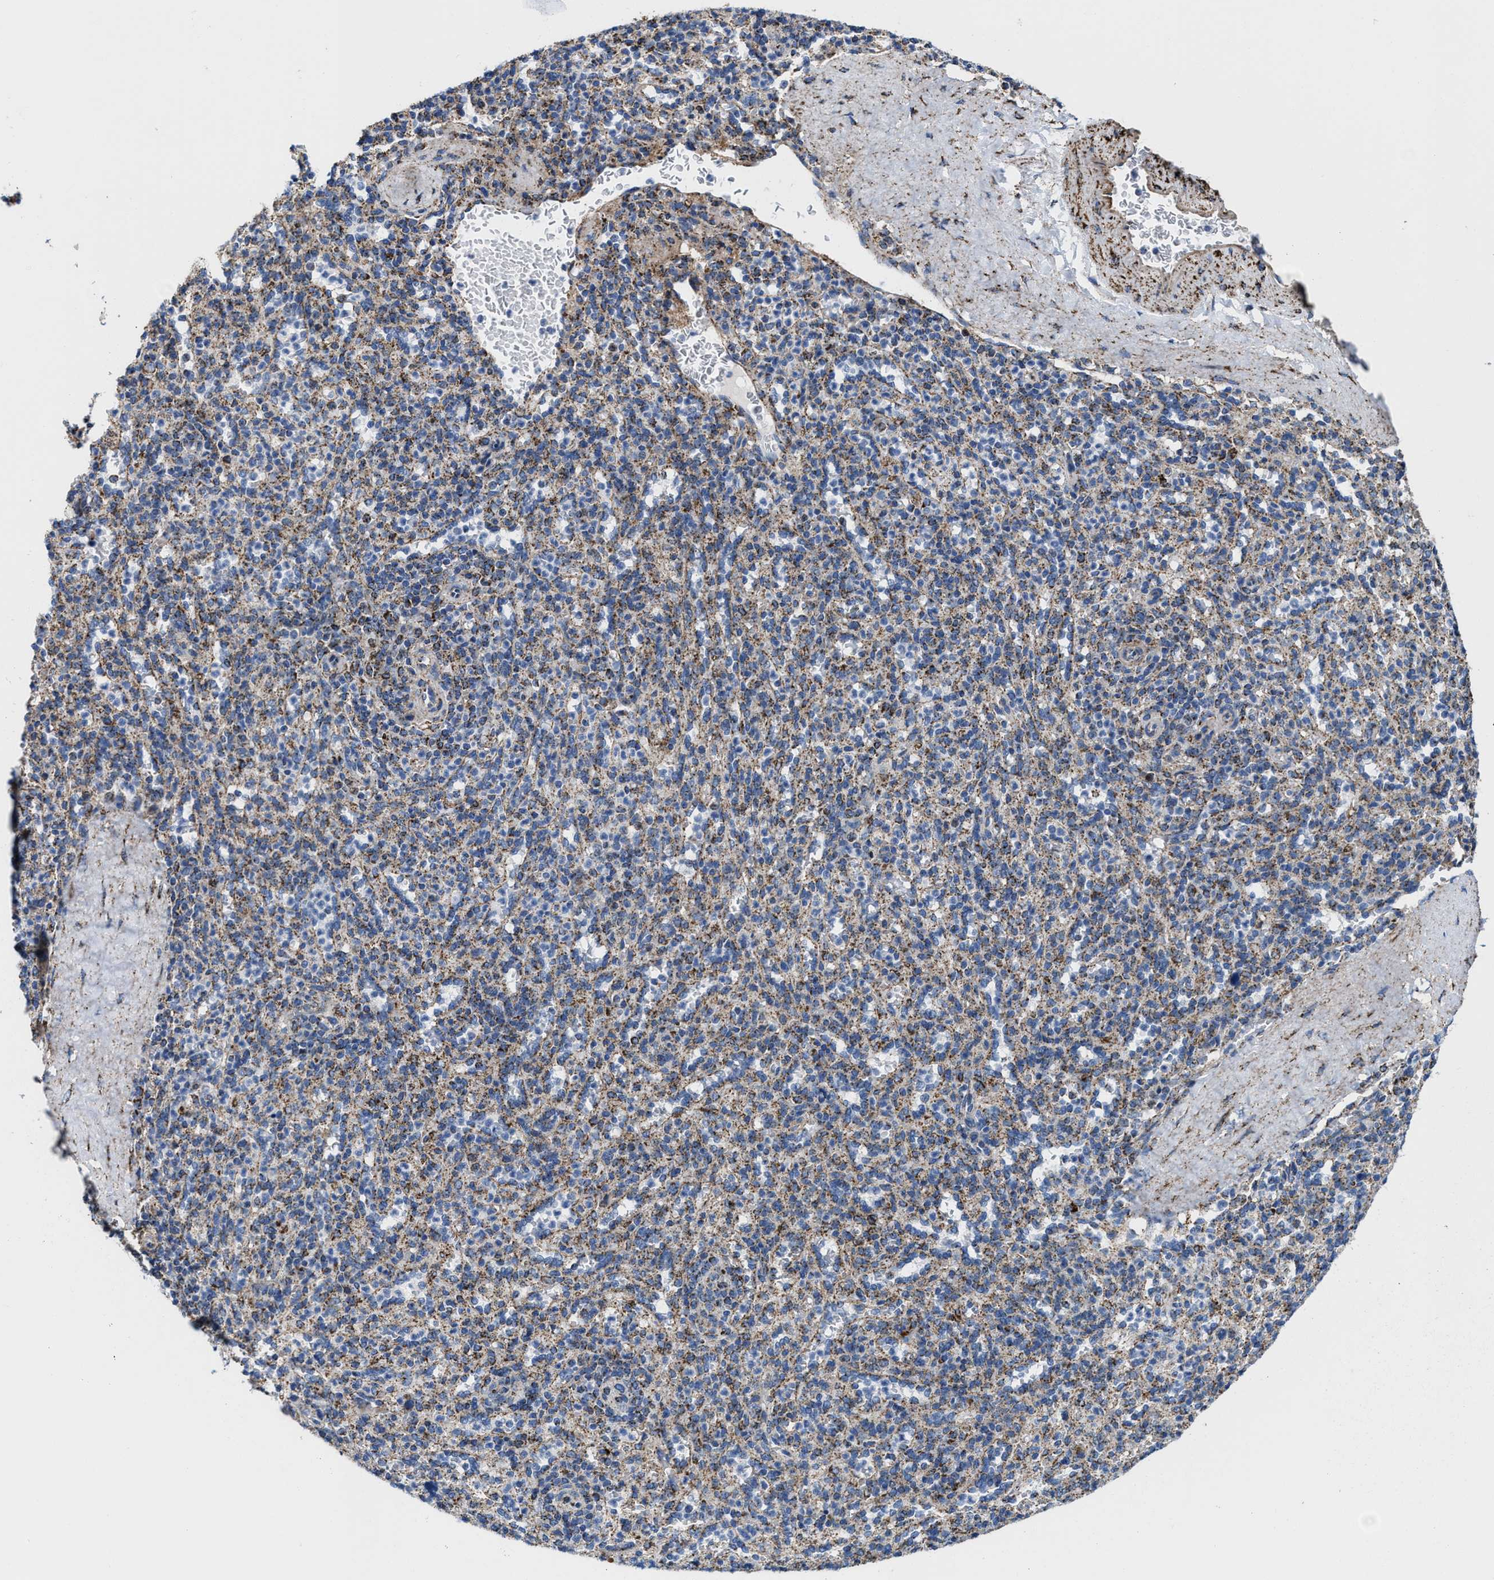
{"staining": {"intensity": "moderate", "quantity": "25%-75%", "location": "cytoplasmic/membranous"}, "tissue": "spleen", "cell_type": "Cells in red pulp", "image_type": "normal", "snomed": [{"axis": "morphology", "description": "Normal tissue, NOS"}, {"axis": "topography", "description": "Spleen"}], "caption": "An image showing moderate cytoplasmic/membranous staining in about 25%-75% of cells in red pulp in benign spleen, as visualized by brown immunohistochemical staining.", "gene": "ALDH1B1", "patient": {"sex": "male", "age": 36}}